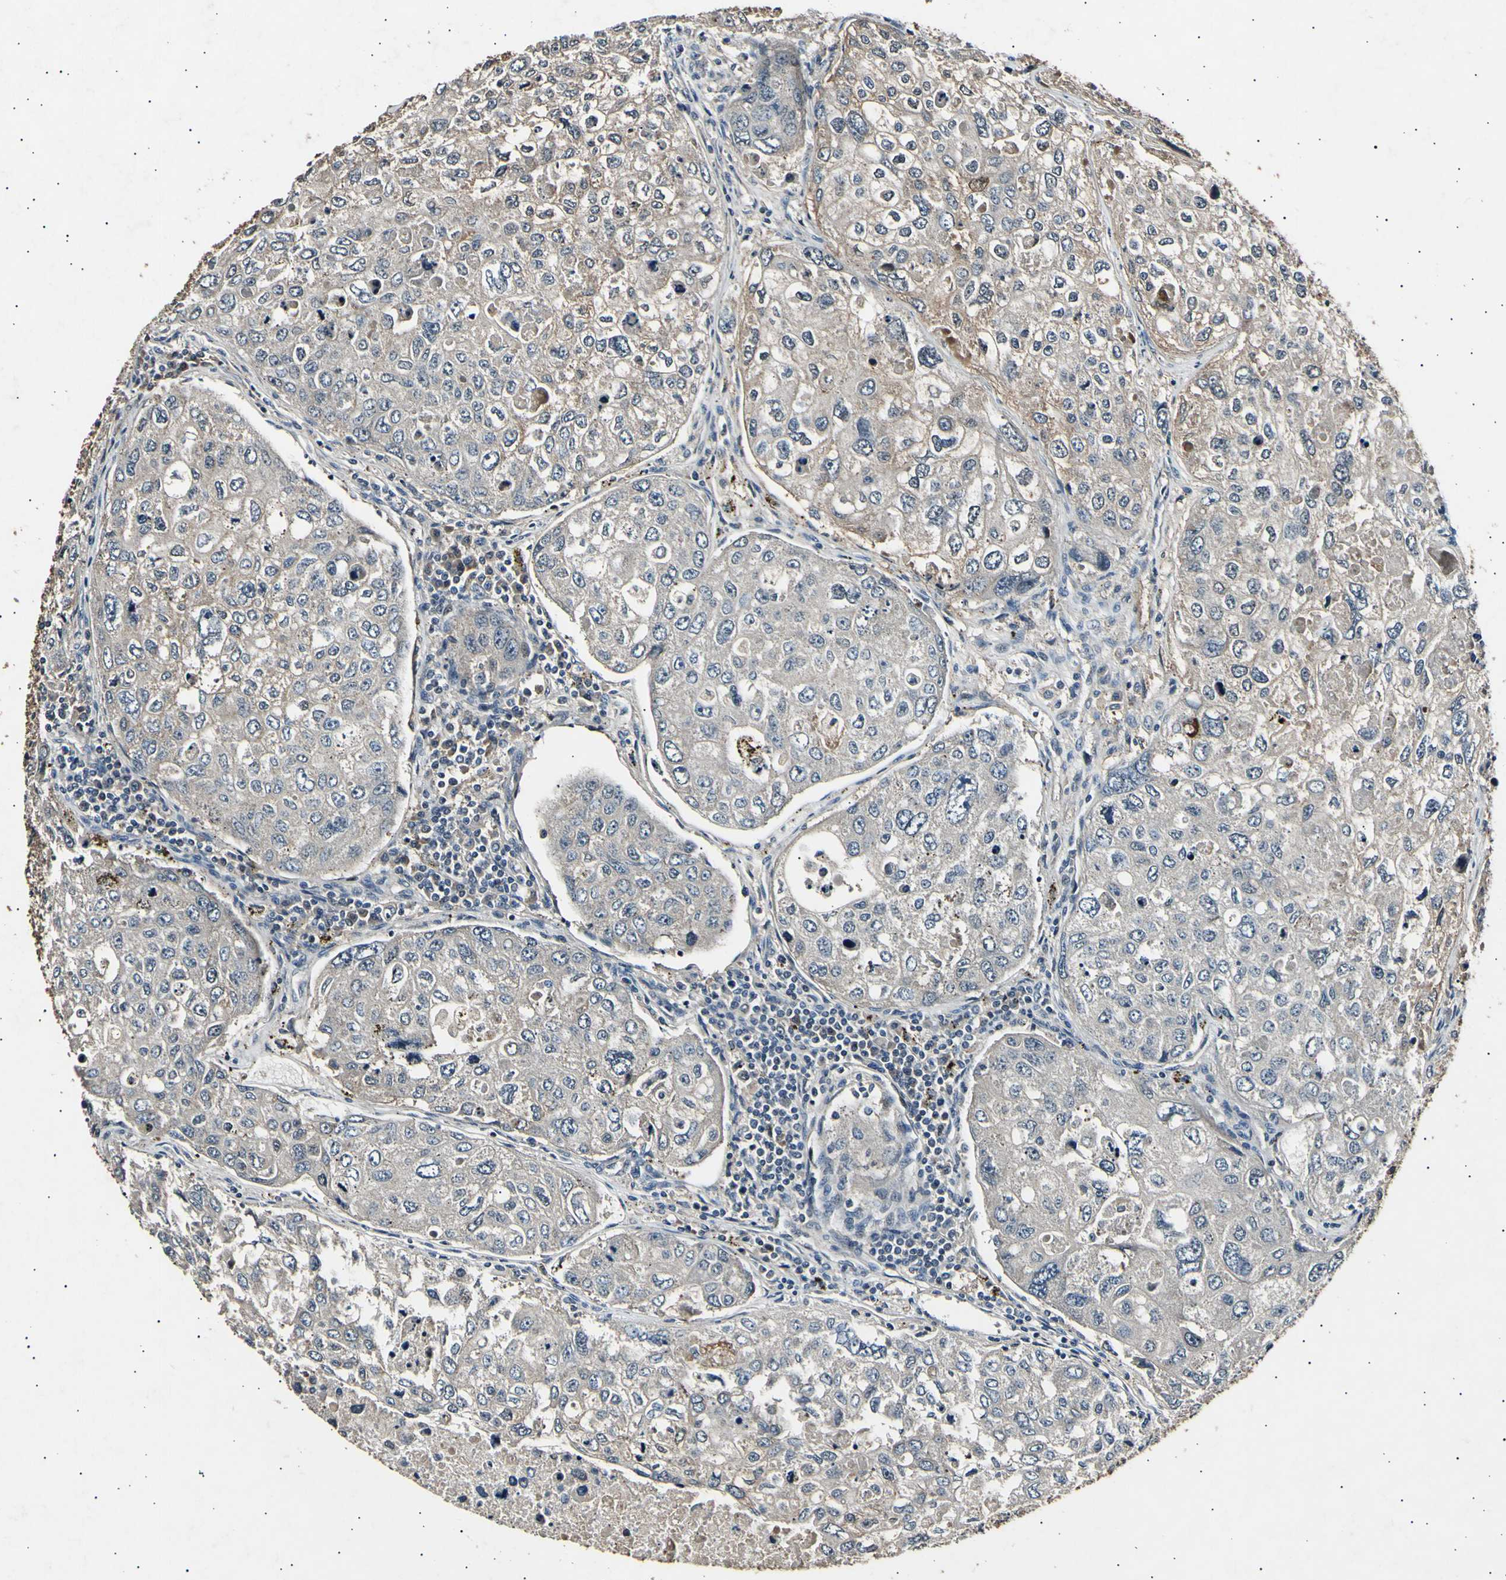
{"staining": {"intensity": "weak", "quantity": "<25%", "location": "cytoplasmic/membranous"}, "tissue": "urothelial cancer", "cell_type": "Tumor cells", "image_type": "cancer", "snomed": [{"axis": "morphology", "description": "Urothelial carcinoma, High grade"}, {"axis": "topography", "description": "Lymph node"}, {"axis": "topography", "description": "Urinary bladder"}], "caption": "Tumor cells show no significant expression in urothelial cancer. (Stains: DAB (3,3'-diaminobenzidine) IHC with hematoxylin counter stain, Microscopy: brightfield microscopy at high magnification).", "gene": "ADCY3", "patient": {"sex": "male", "age": 51}}